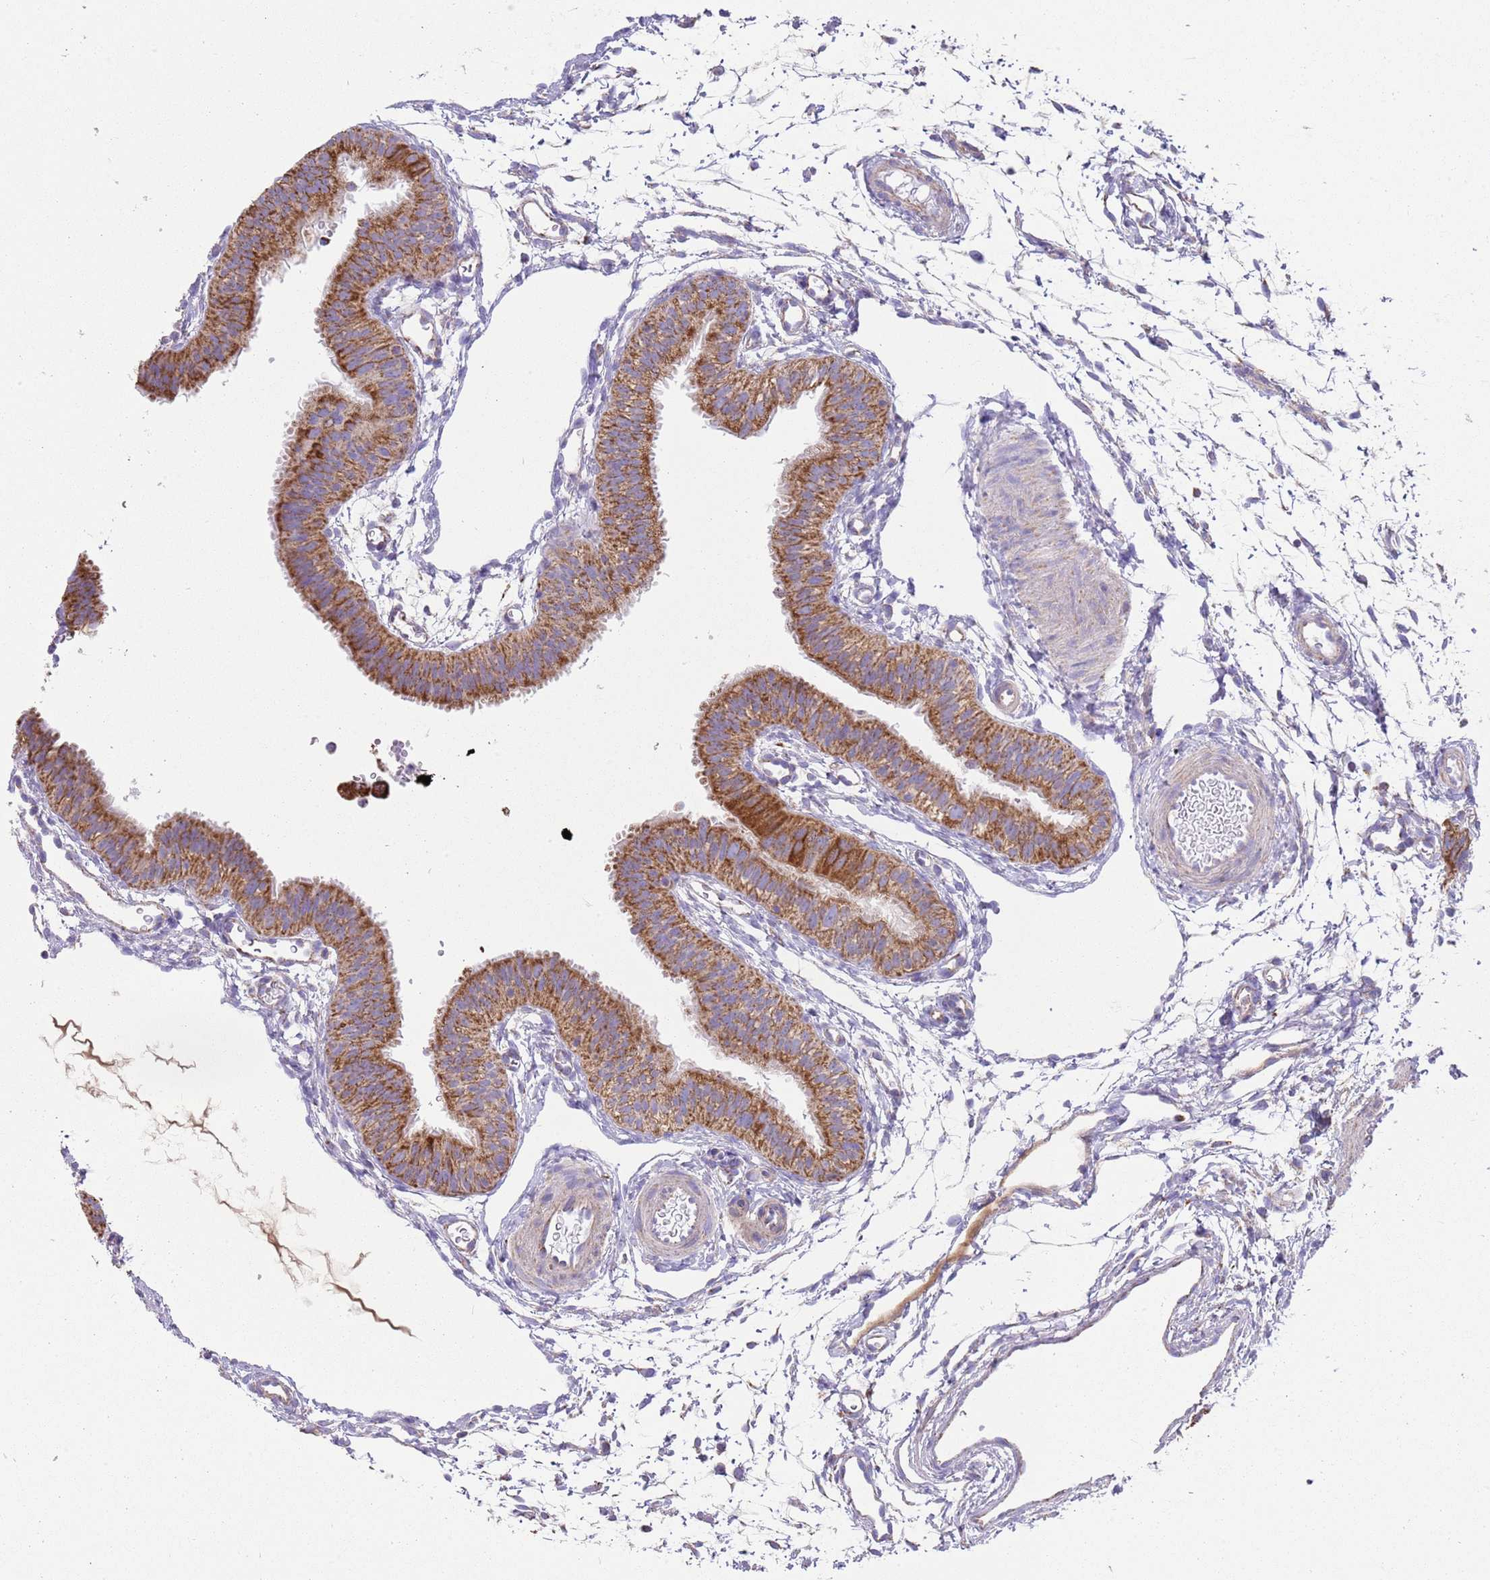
{"staining": {"intensity": "strong", "quantity": ">75%", "location": "cytoplasmic/membranous"}, "tissue": "fallopian tube", "cell_type": "Glandular cells", "image_type": "normal", "snomed": [{"axis": "morphology", "description": "Normal tissue, NOS"}, {"axis": "topography", "description": "Fallopian tube"}], "caption": "IHC of normal fallopian tube exhibits high levels of strong cytoplasmic/membranous staining in approximately >75% of glandular cells.", "gene": "TTLL1", "patient": {"sex": "female", "age": 35}}